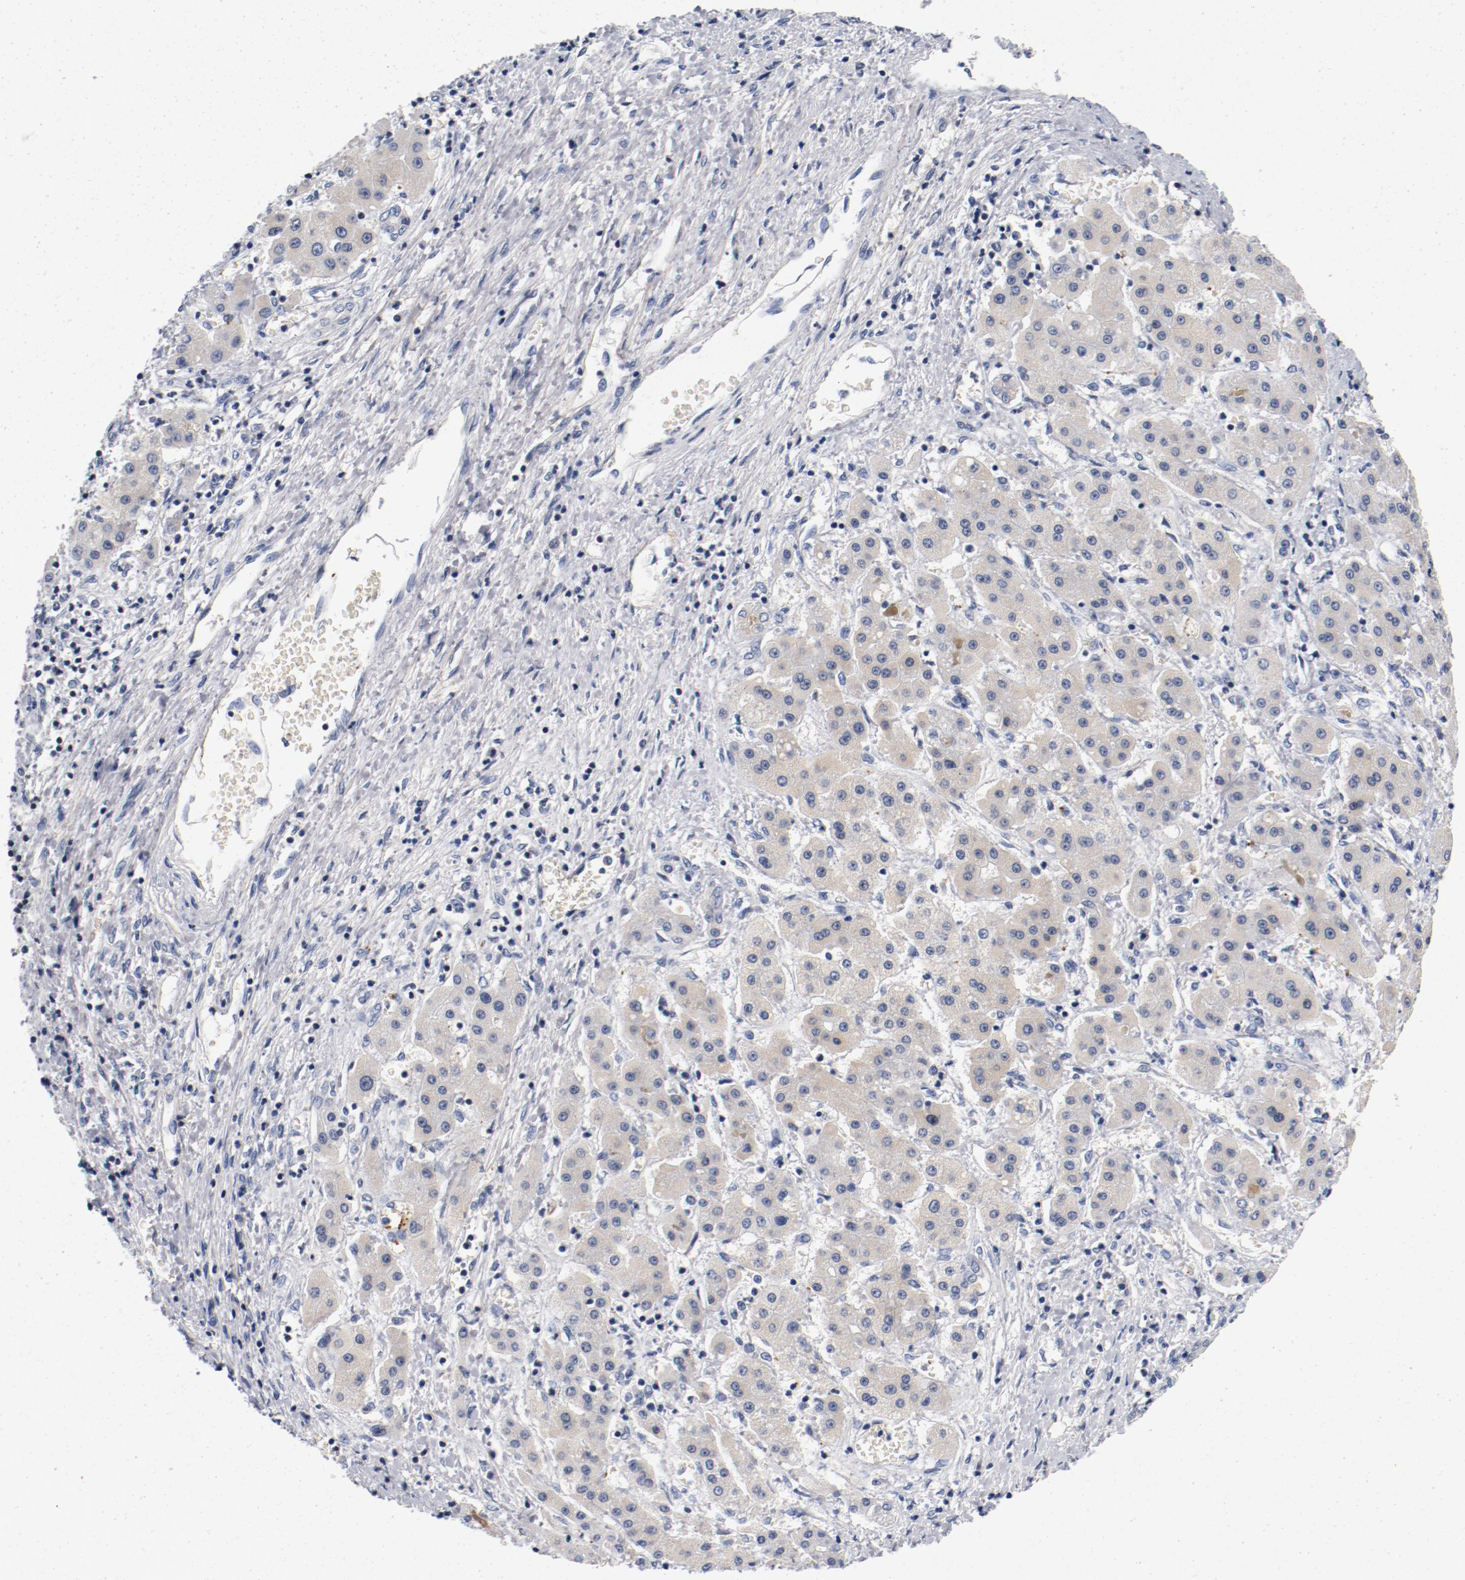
{"staining": {"intensity": "negative", "quantity": "none", "location": "none"}, "tissue": "liver cancer", "cell_type": "Tumor cells", "image_type": "cancer", "snomed": [{"axis": "morphology", "description": "Carcinoma, Hepatocellular, NOS"}, {"axis": "topography", "description": "Liver"}], "caption": "The micrograph shows no staining of tumor cells in liver cancer (hepatocellular carcinoma). (DAB (3,3'-diaminobenzidine) immunohistochemistry (IHC) with hematoxylin counter stain).", "gene": "PIM1", "patient": {"sex": "male", "age": 24}}